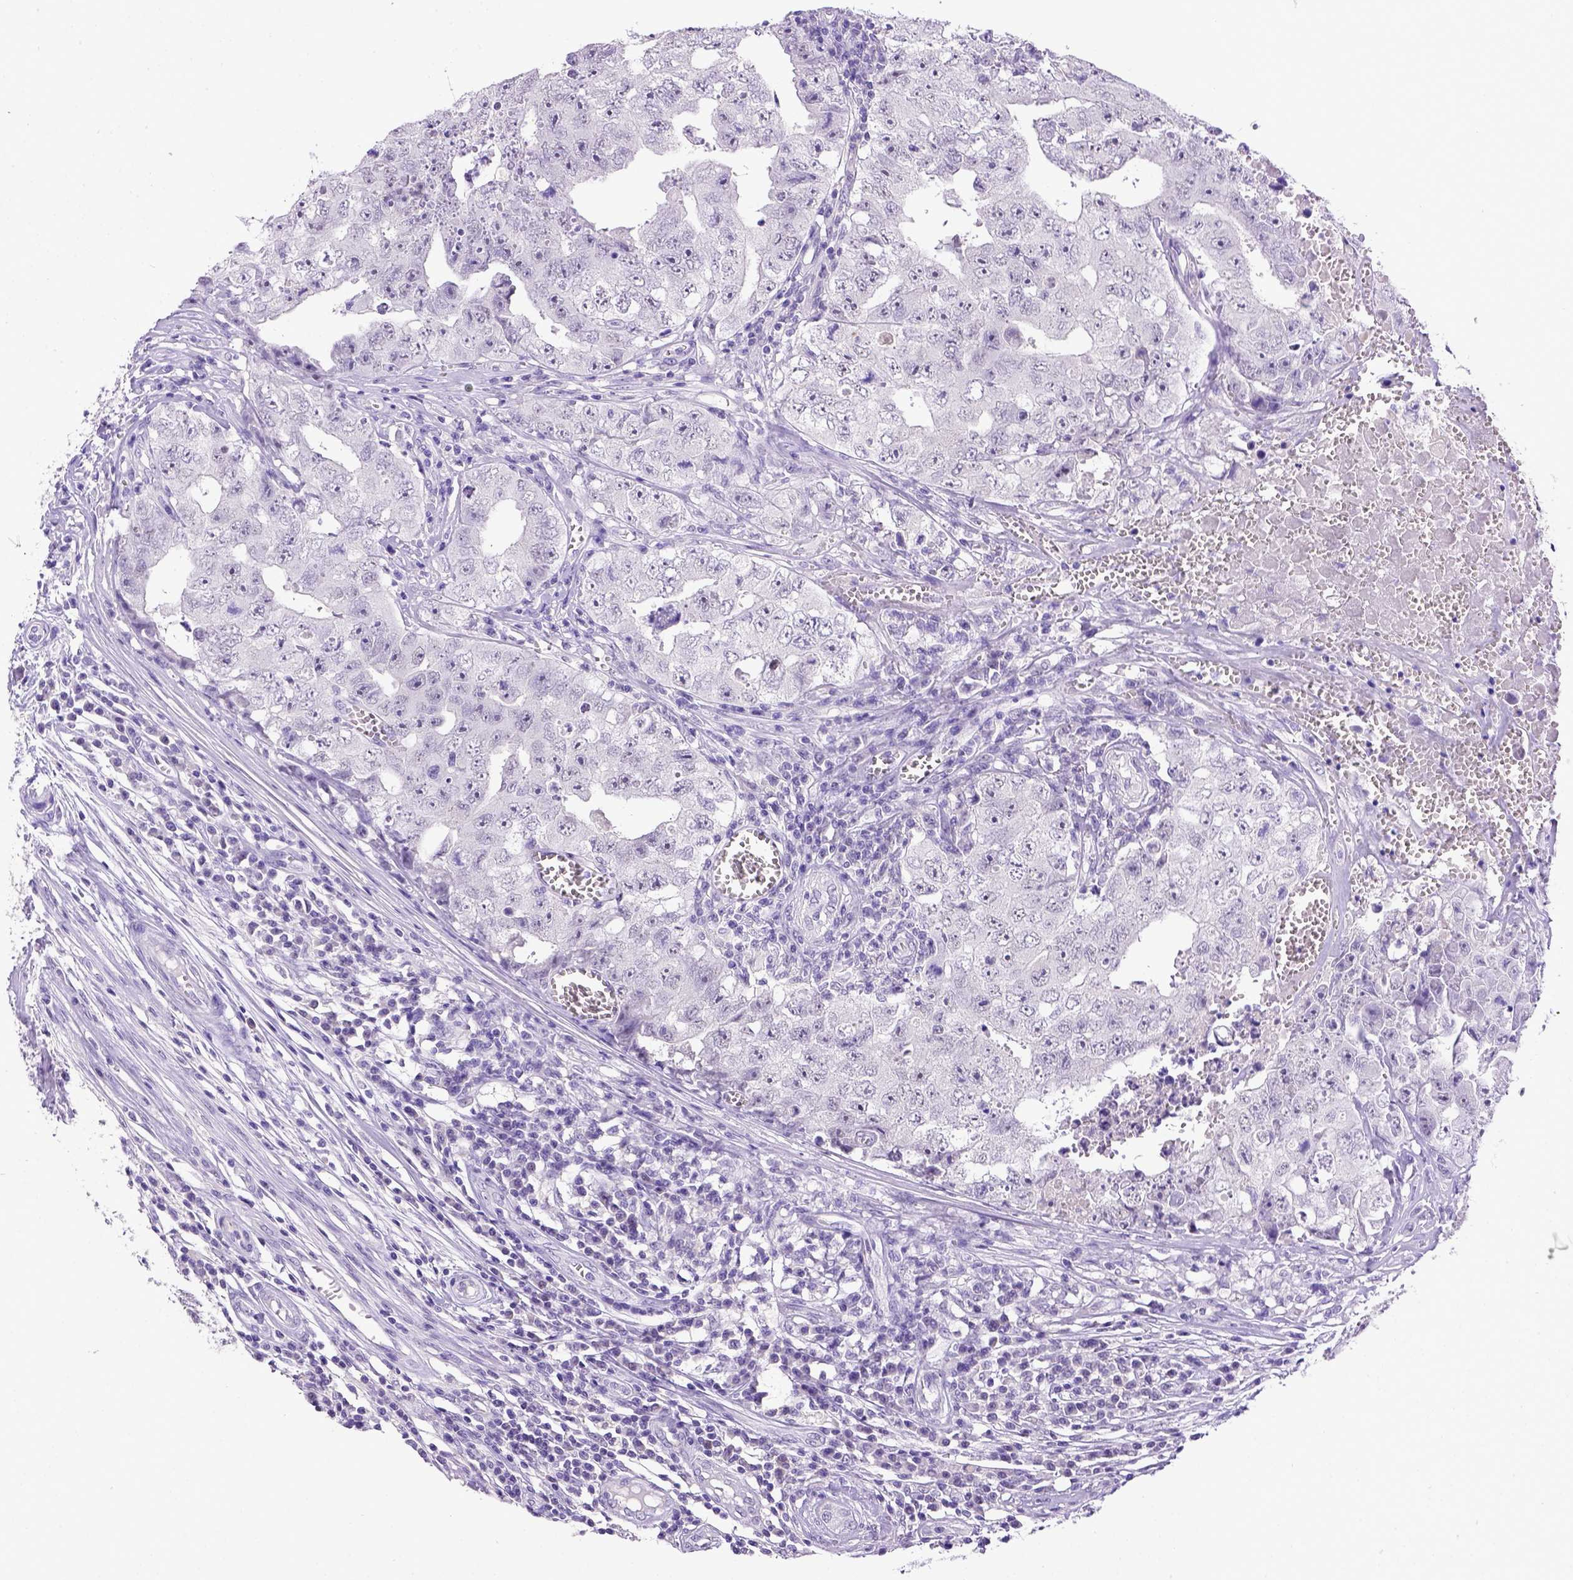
{"staining": {"intensity": "negative", "quantity": "none", "location": "none"}, "tissue": "testis cancer", "cell_type": "Tumor cells", "image_type": "cancer", "snomed": [{"axis": "morphology", "description": "Carcinoma, Embryonal, NOS"}, {"axis": "topography", "description": "Testis"}], "caption": "Tumor cells are negative for brown protein staining in embryonal carcinoma (testis).", "gene": "ESR1", "patient": {"sex": "male", "age": 36}}